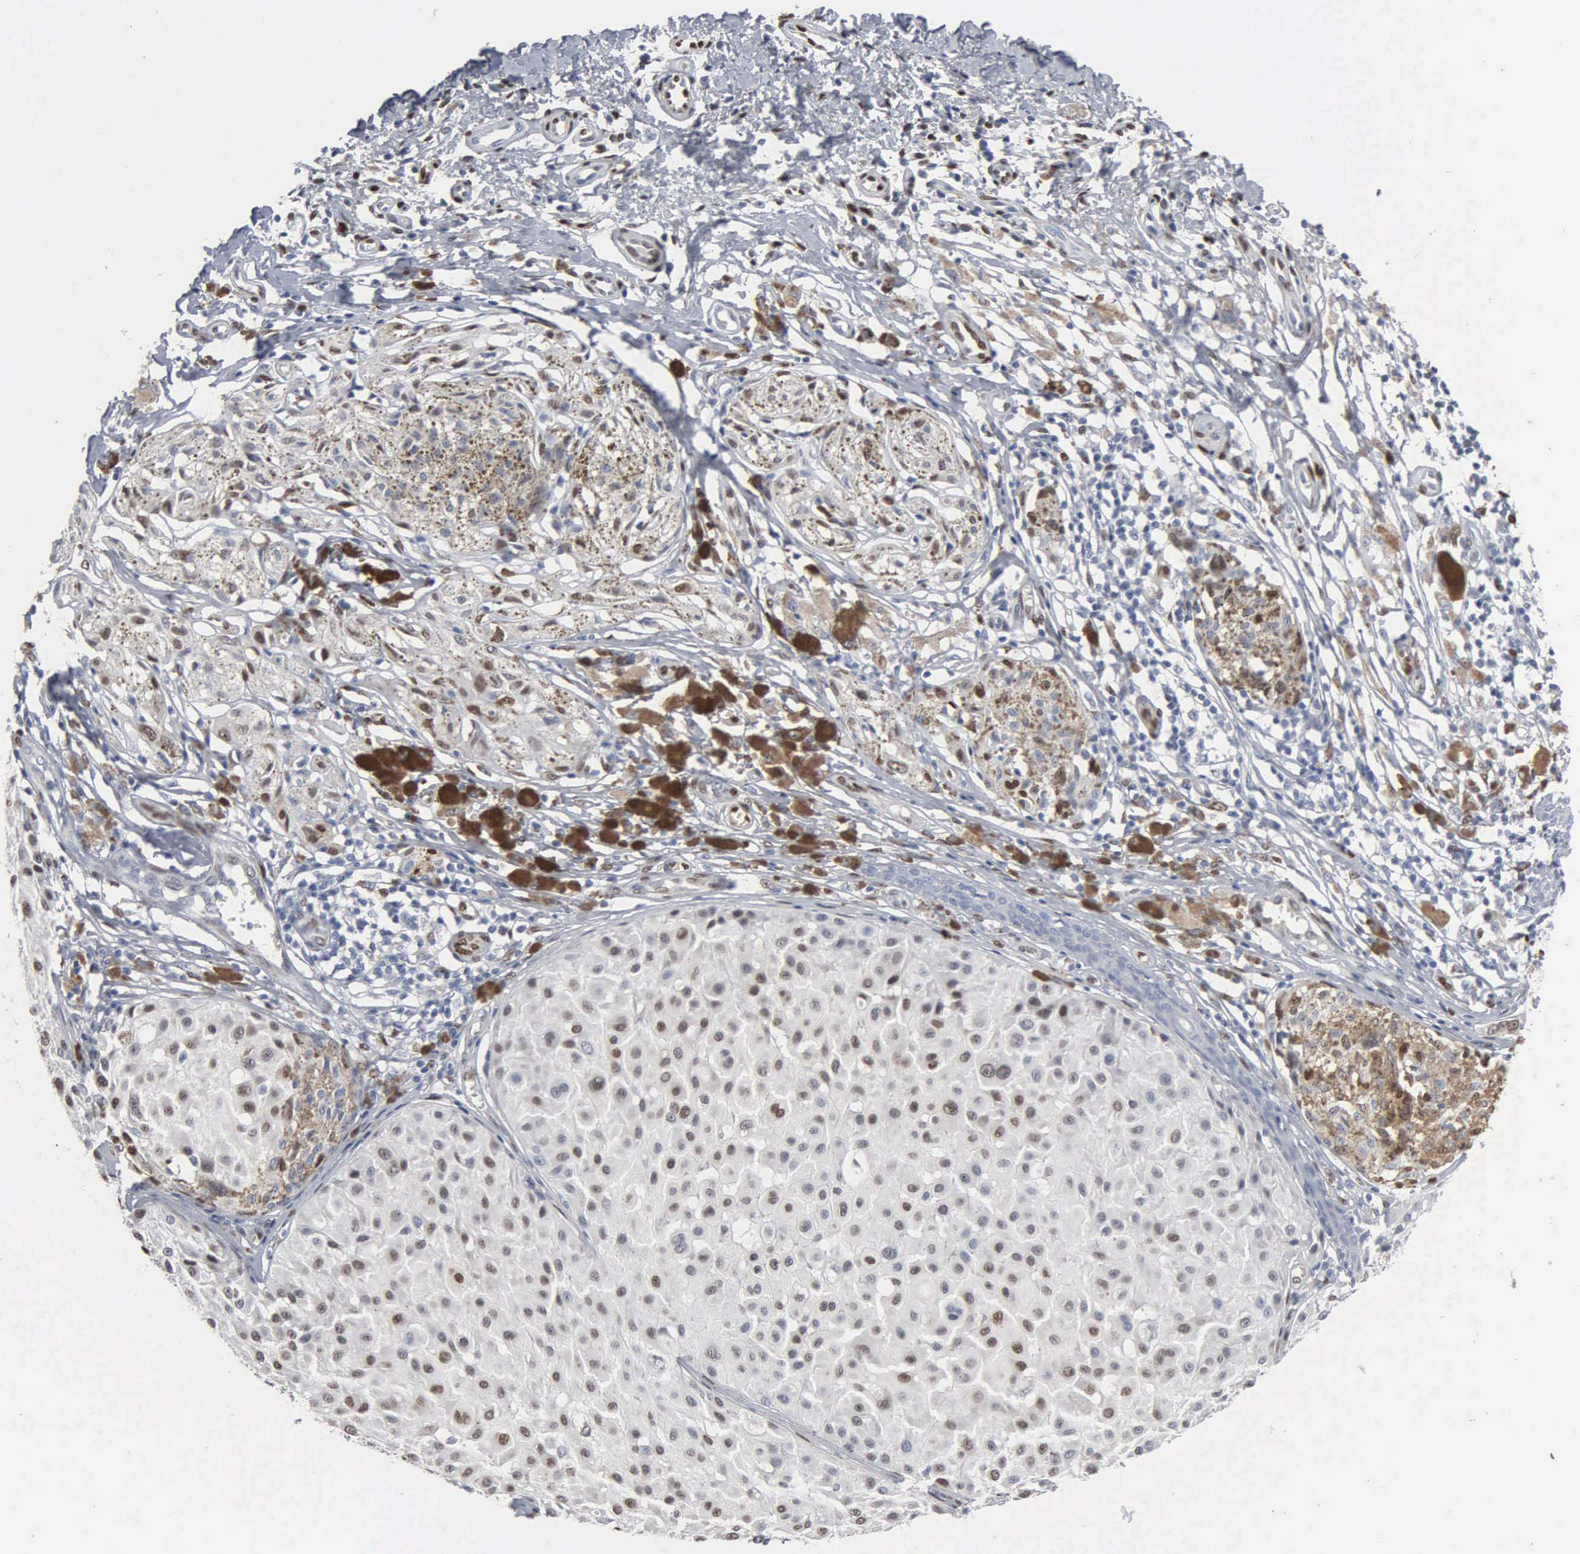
{"staining": {"intensity": "weak", "quantity": "25%-75%", "location": "nuclear"}, "tissue": "melanoma", "cell_type": "Tumor cells", "image_type": "cancer", "snomed": [{"axis": "morphology", "description": "Malignant melanoma, NOS"}, {"axis": "topography", "description": "Skin"}], "caption": "Protein staining of malignant melanoma tissue exhibits weak nuclear staining in approximately 25%-75% of tumor cells.", "gene": "FGF2", "patient": {"sex": "male", "age": 36}}